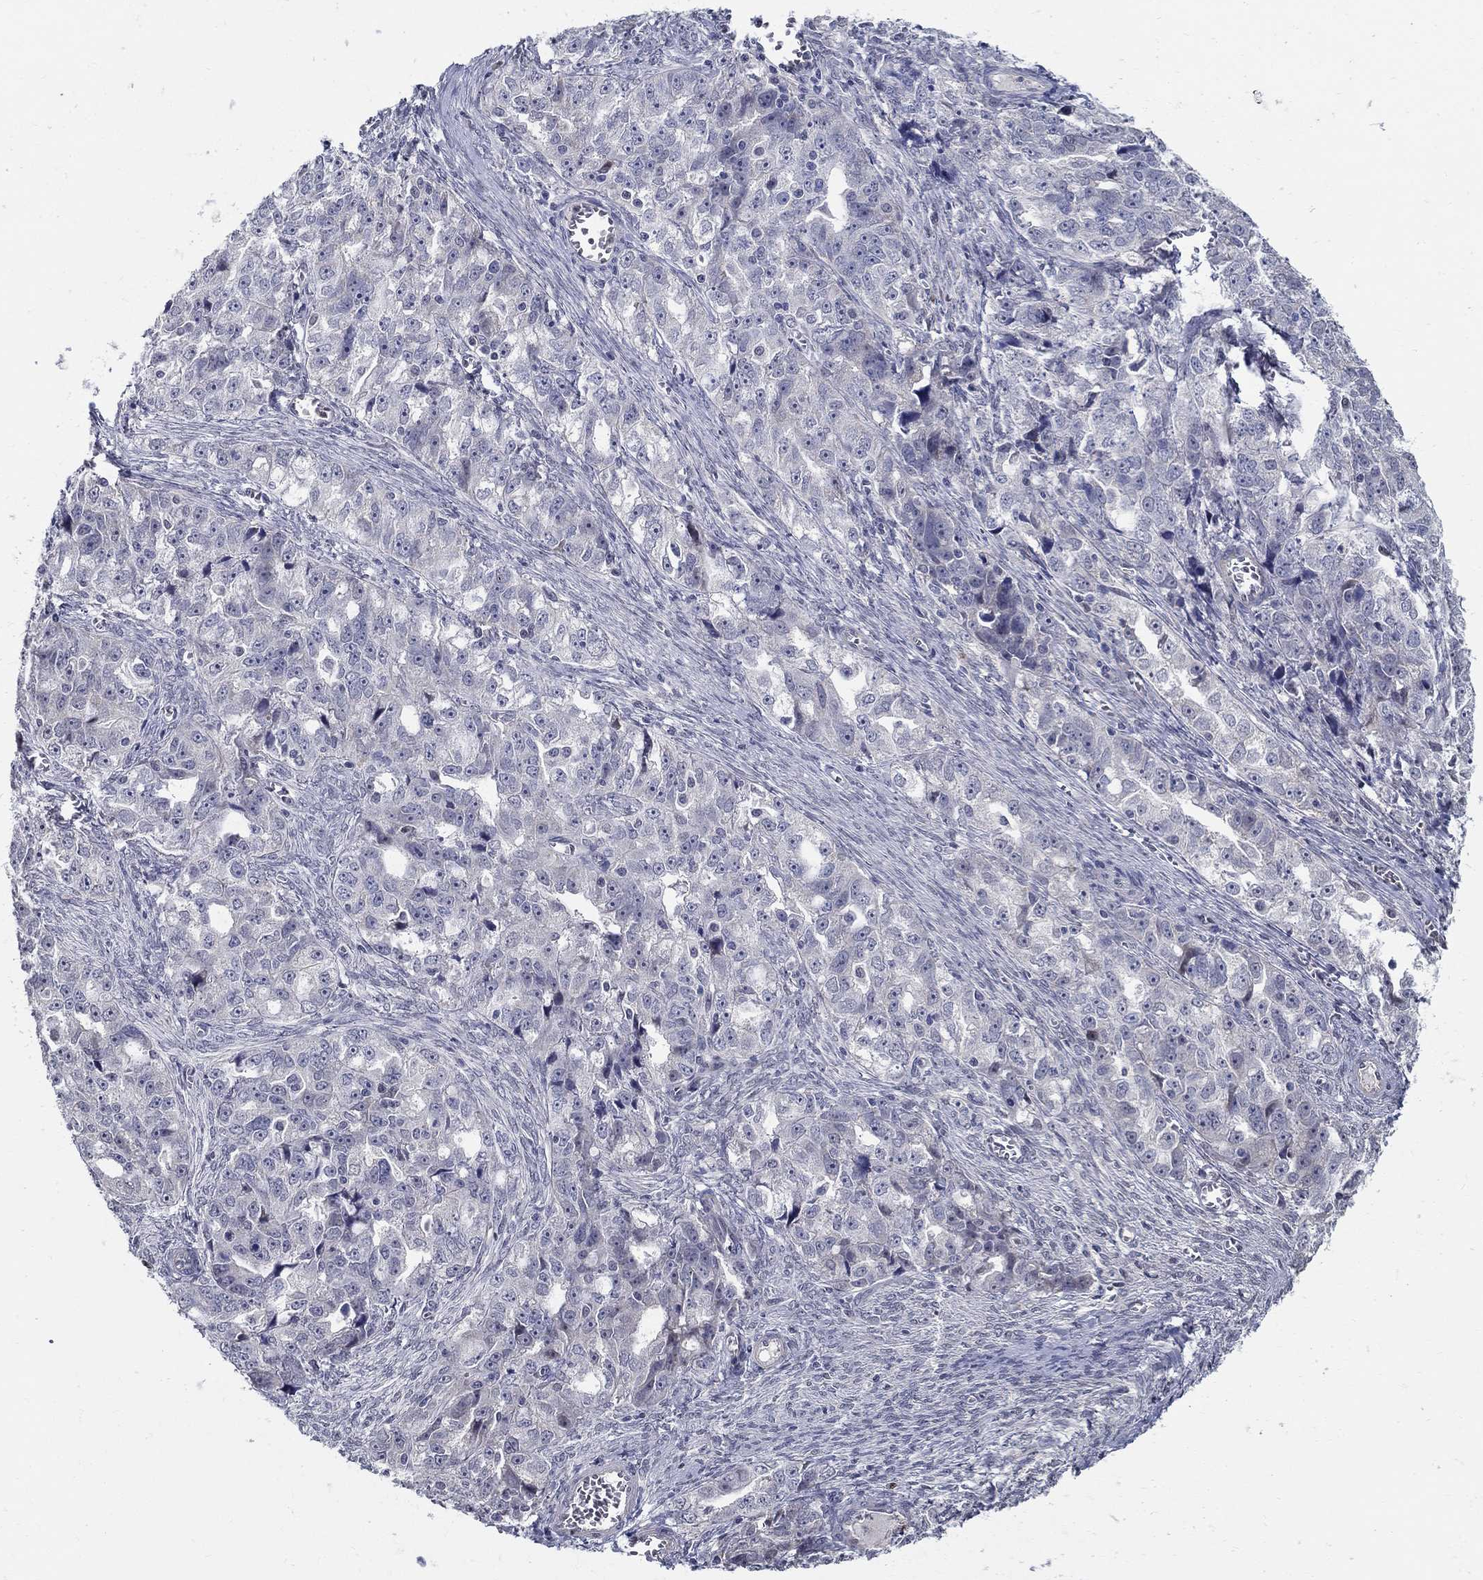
{"staining": {"intensity": "negative", "quantity": "none", "location": "none"}, "tissue": "ovarian cancer", "cell_type": "Tumor cells", "image_type": "cancer", "snomed": [{"axis": "morphology", "description": "Cystadenocarcinoma, serous, NOS"}, {"axis": "topography", "description": "Ovary"}], "caption": "There is no significant positivity in tumor cells of serous cystadenocarcinoma (ovarian). Nuclei are stained in blue.", "gene": "C16orf46", "patient": {"sex": "female", "age": 51}}